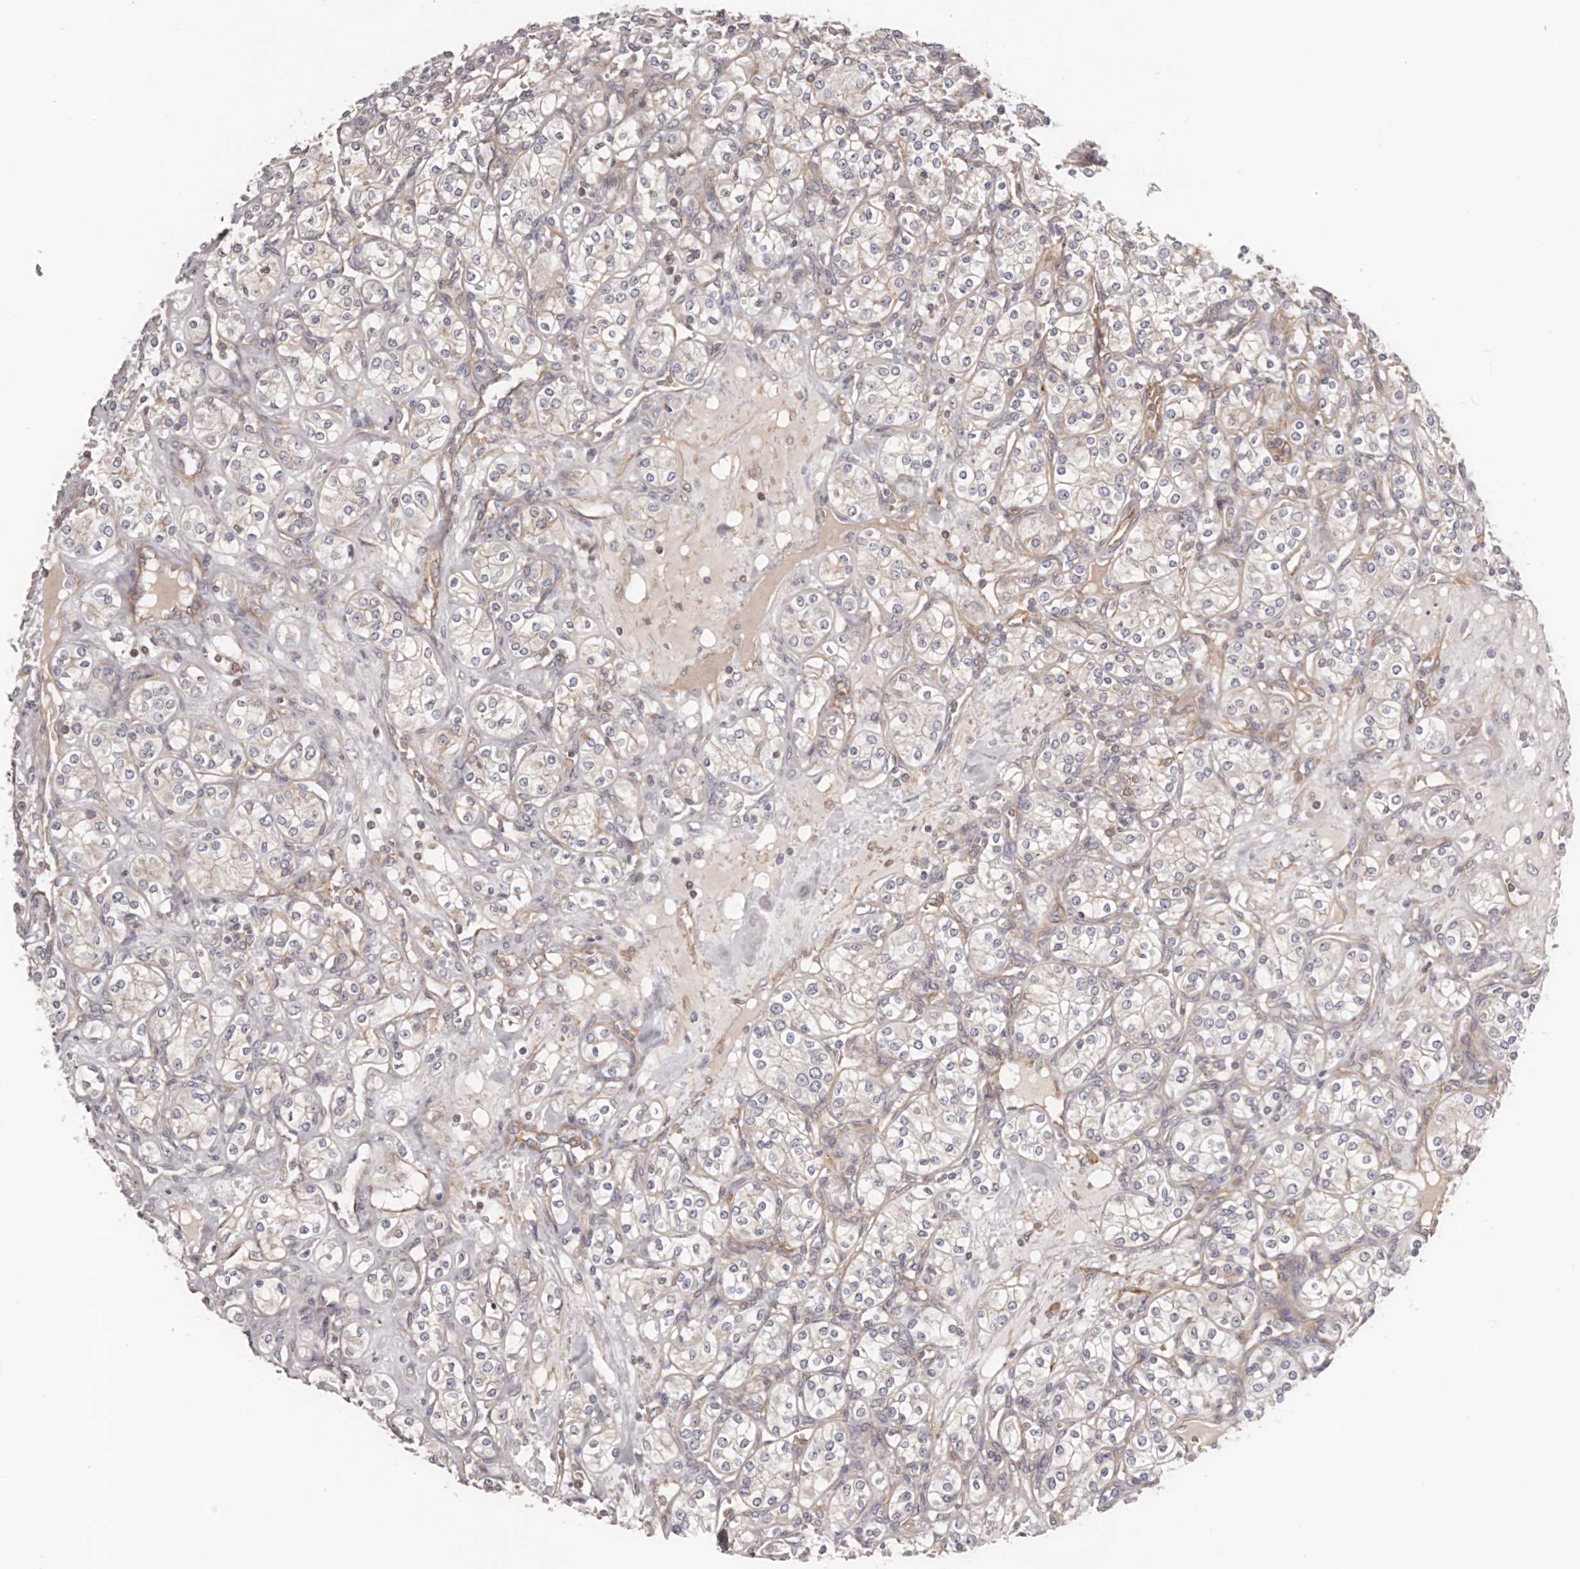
{"staining": {"intensity": "negative", "quantity": "none", "location": "none"}, "tissue": "renal cancer", "cell_type": "Tumor cells", "image_type": "cancer", "snomed": [{"axis": "morphology", "description": "Adenocarcinoma, NOS"}, {"axis": "topography", "description": "Kidney"}], "caption": "This is an IHC image of human adenocarcinoma (renal). There is no expression in tumor cells.", "gene": "DMRT2", "patient": {"sex": "male", "age": 77}}